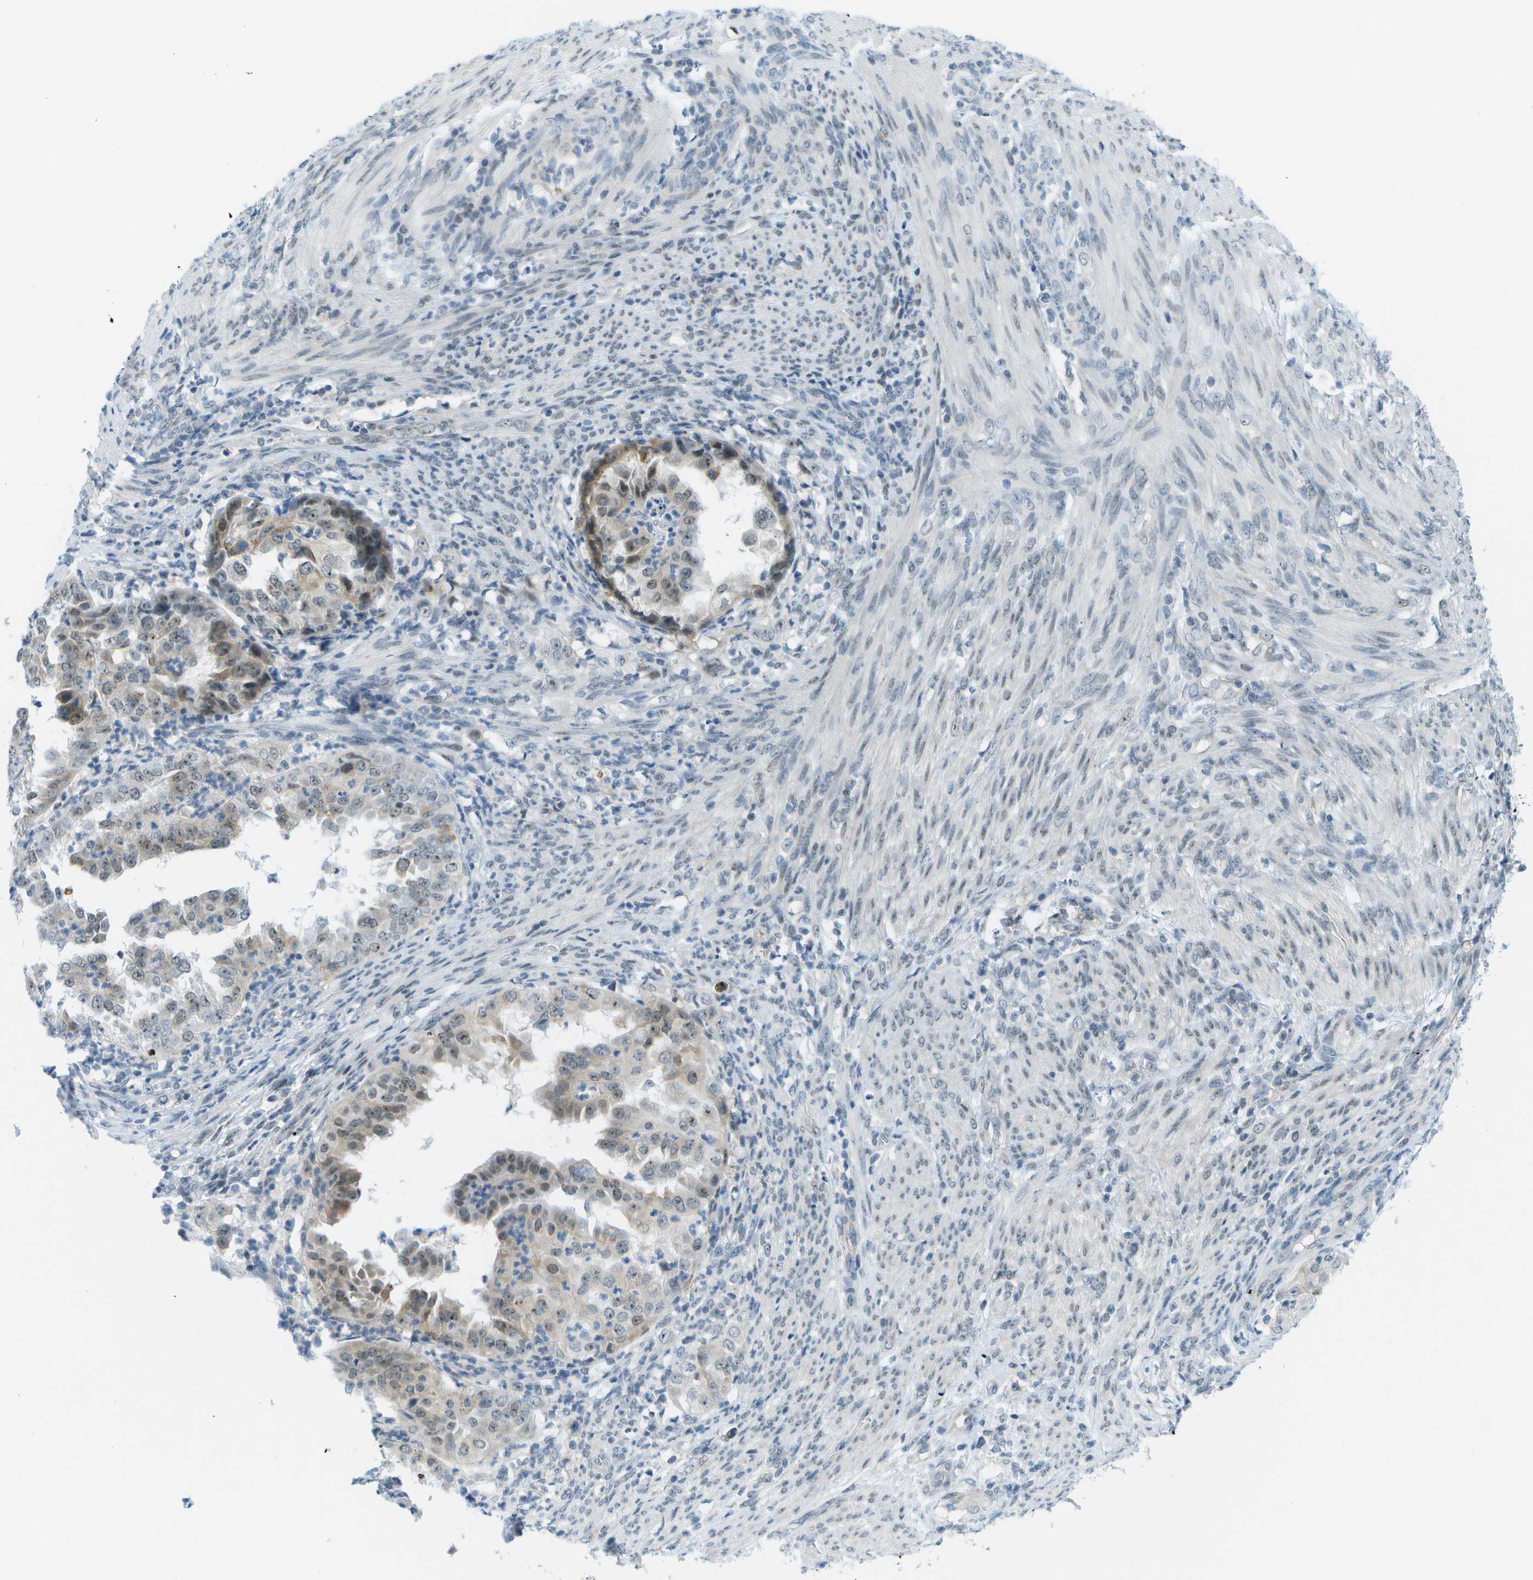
{"staining": {"intensity": "weak", "quantity": "25%-75%", "location": "nuclear"}, "tissue": "endometrial cancer", "cell_type": "Tumor cells", "image_type": "cancer", "snomed": [{"axis": "morphology", "description": "Adenocarcinoma, NOS"}, {"axis": "topography", "description": "Endometrium"}], "caption": "About 25%-75% of tumor cells in endometrial cancer (adenocarcinoma) exhibit weak nuclear protein positivity as visualized by brown immunohistochemical staining.", "gene": "PITHD1", "patient": {"sex": "female", "age": 85}}